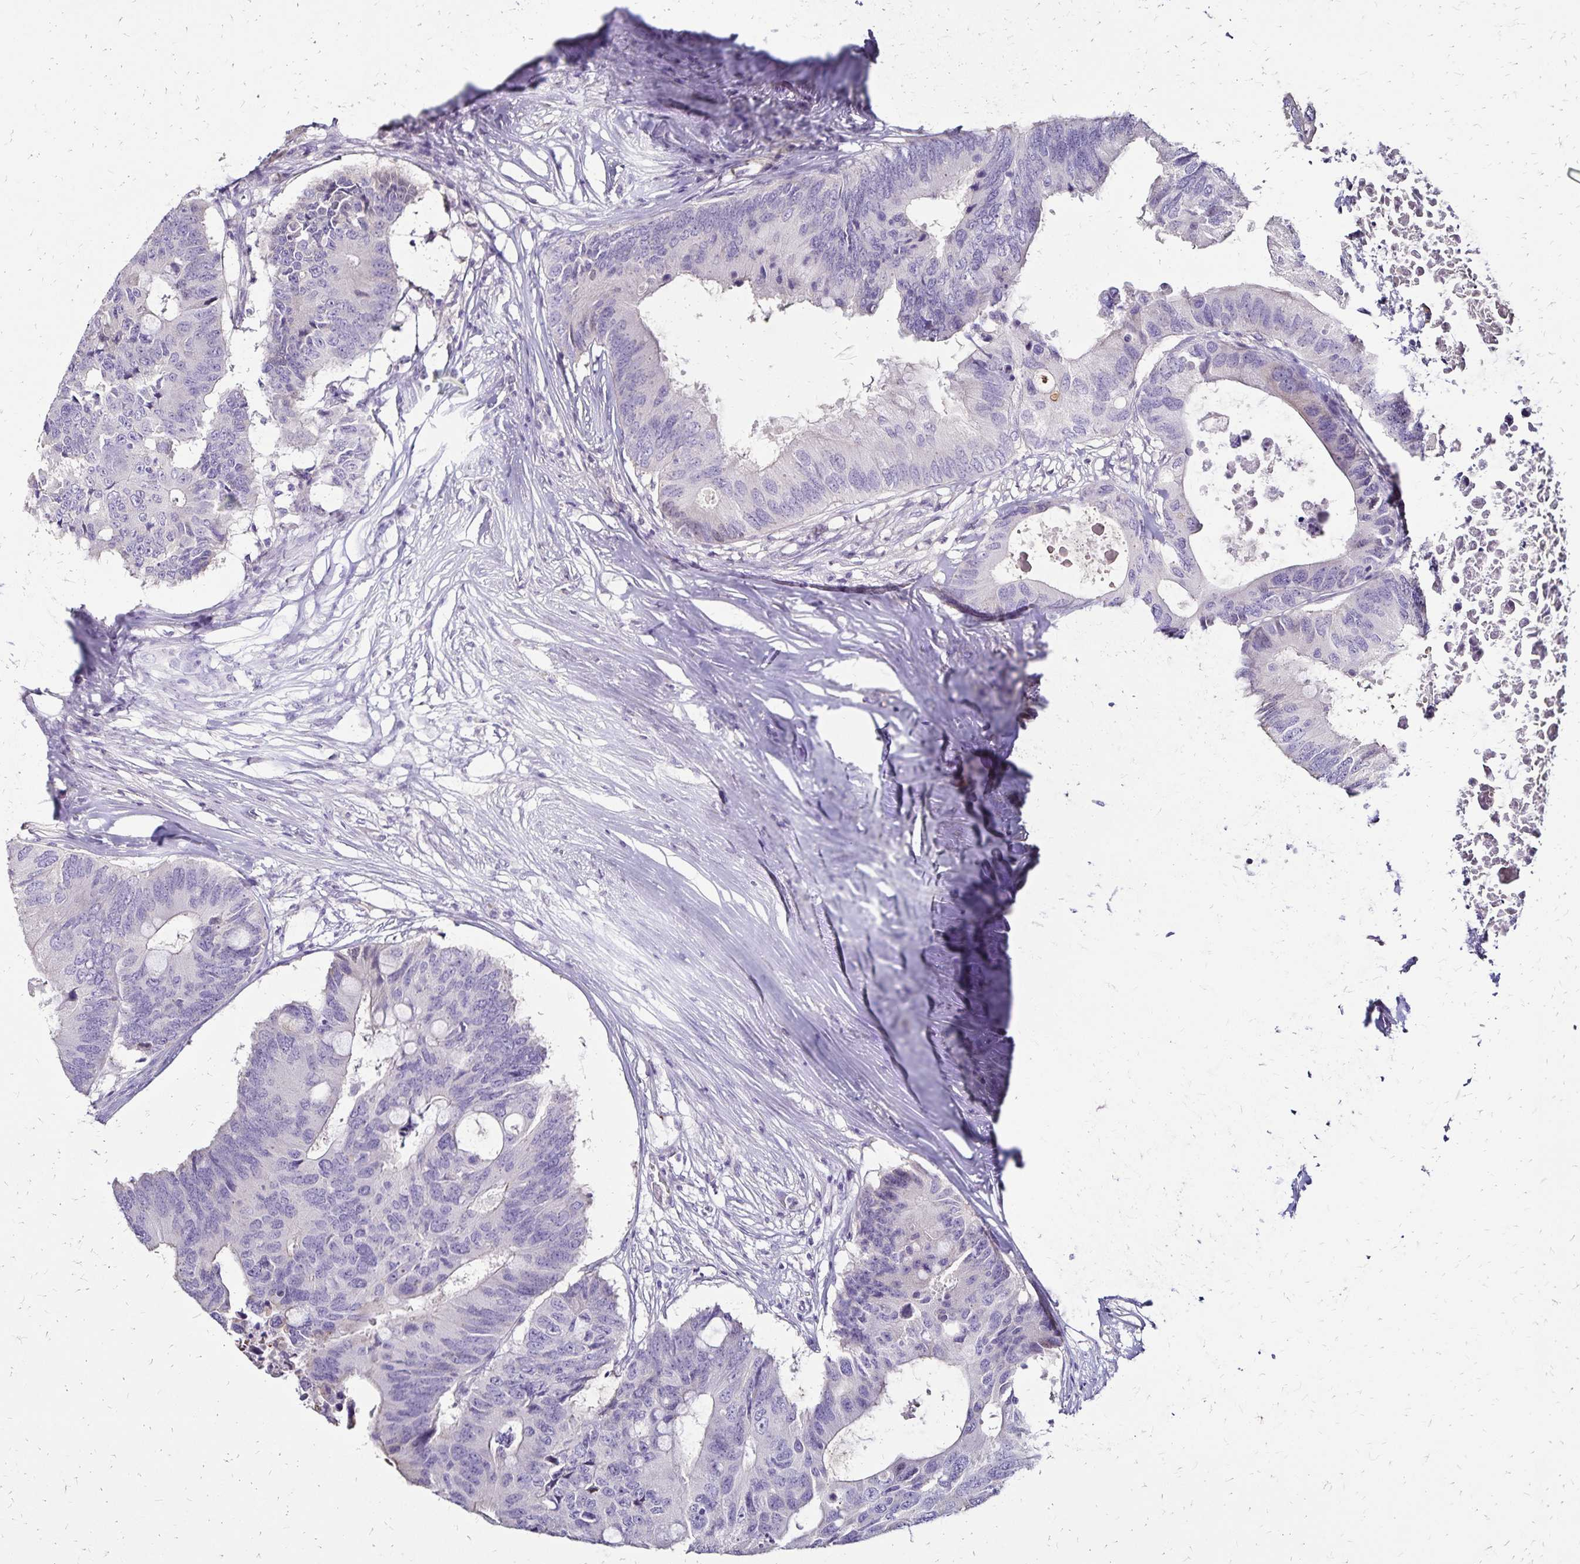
{"staining": {"intensity": "negative", "quantity": "none", "location": "none"}, "tissue": "colorectal cancer", "cell_type": "Tumor cells", "image_type": "cancer", "snomed": [{"axis": "morphology", "description": "Adenocarcinoma, NOS"}, {"axis": "topography", "description": "Colon"}], "caption": "The immunohistochemistry photomicrograph has no significant positivity in tumor cells of colorectal adenocarcinoma tissue.", "gene": "KISS1", "patient": {"sex": "male", "age": 71}}